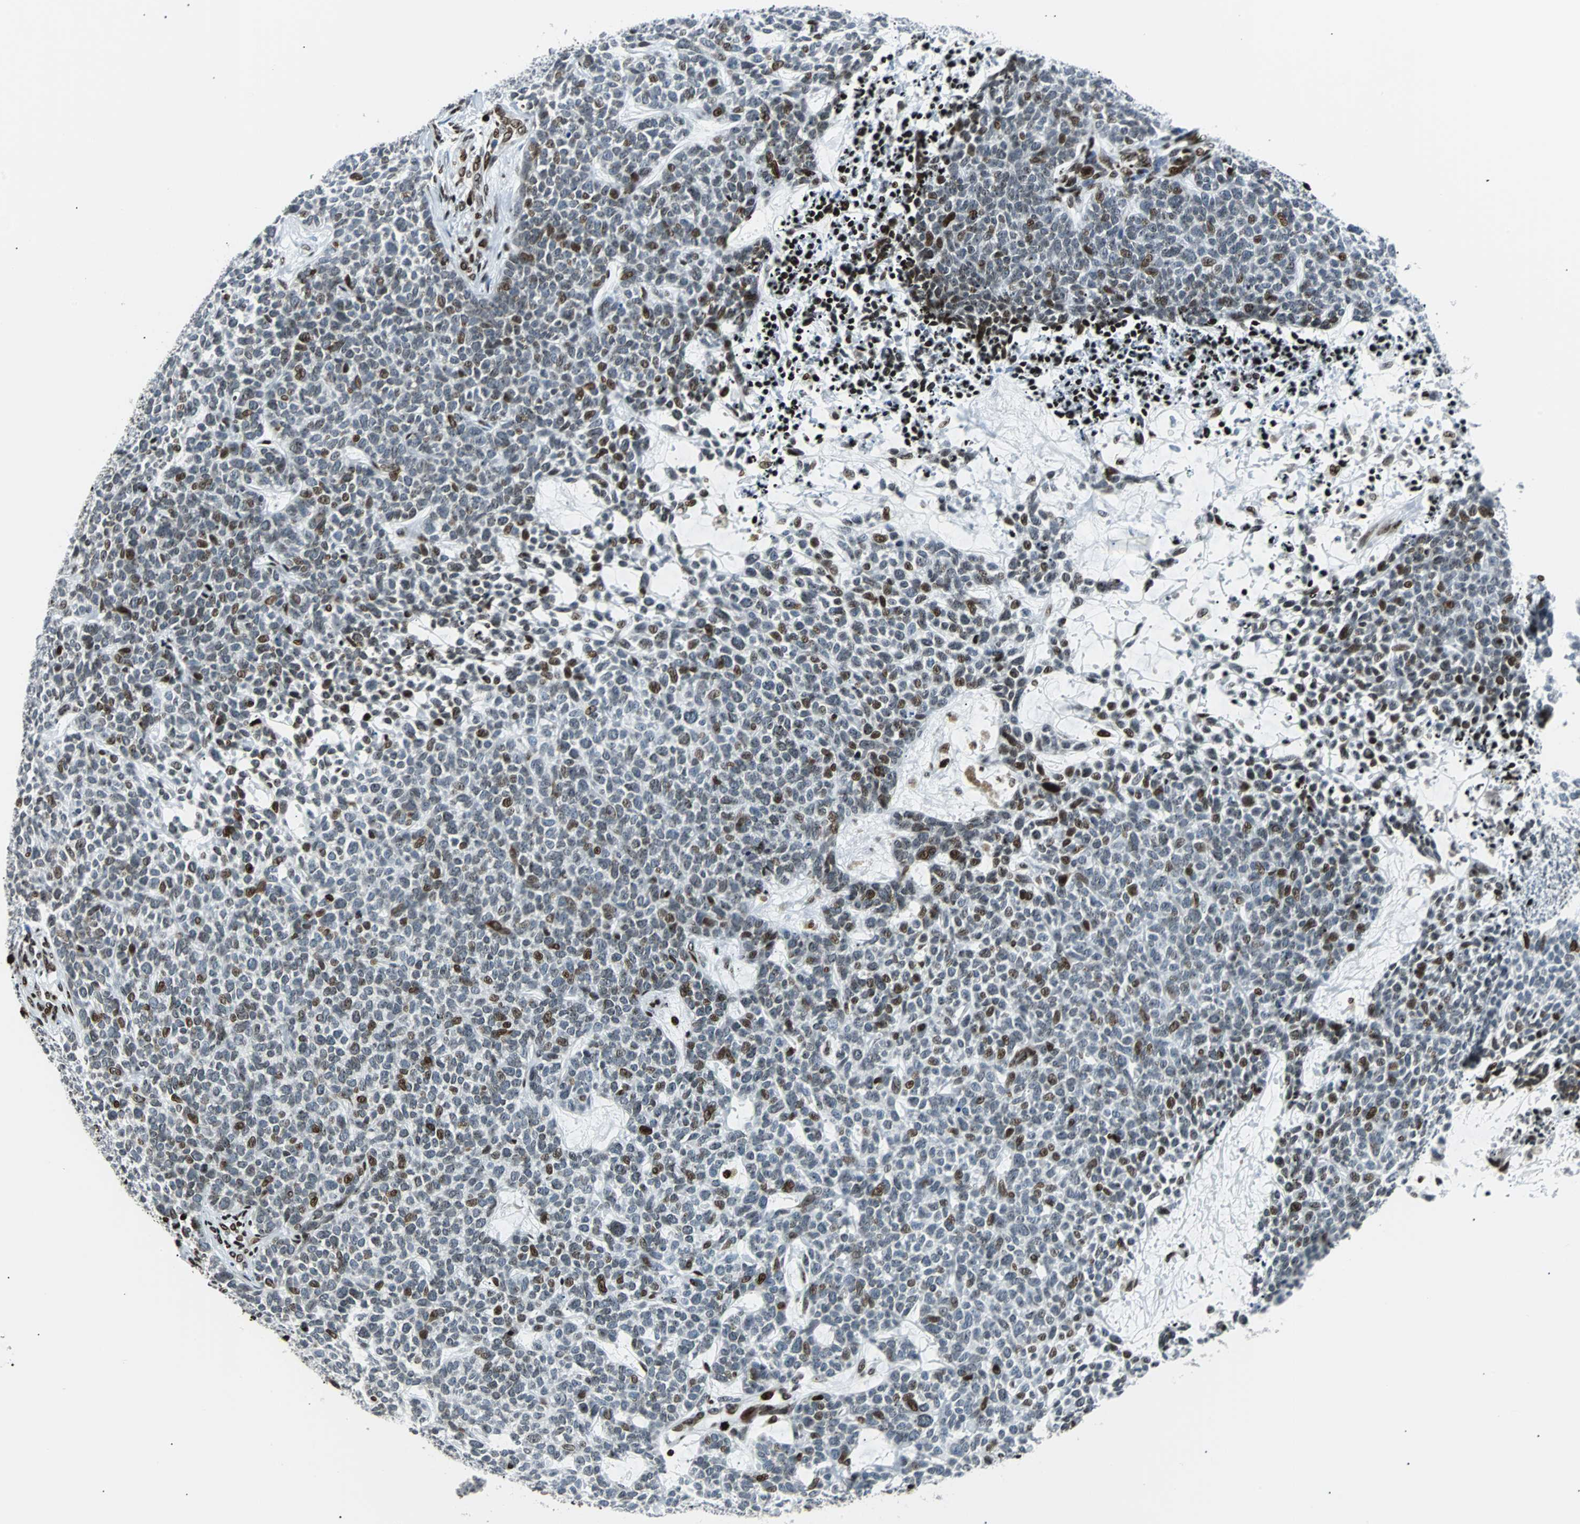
{"staining": {"intensity": "moderate", "quantity": "<25%", "location": "nuclear"}, "tissue": "skin cancer", "cell_type": "Tumor cells", "image_type": "cancer", "snomed": [{"axis": "morphology", "description": "Basal cell carcinoma"}, {"axis": "topography", "description": "Skin"}], "caption": "Brown immunohistochemical staining in human basal cell carcinoma (skin) exhibits moderate nuclear positivity in about <25% of tumor cells. (DAB (3,3'-diaminobenzidine) IHC, brown staining for protein, blue staining for nuclei).", "gene": "ZNF131", "patient": {"sex": "female", "age": 84}}